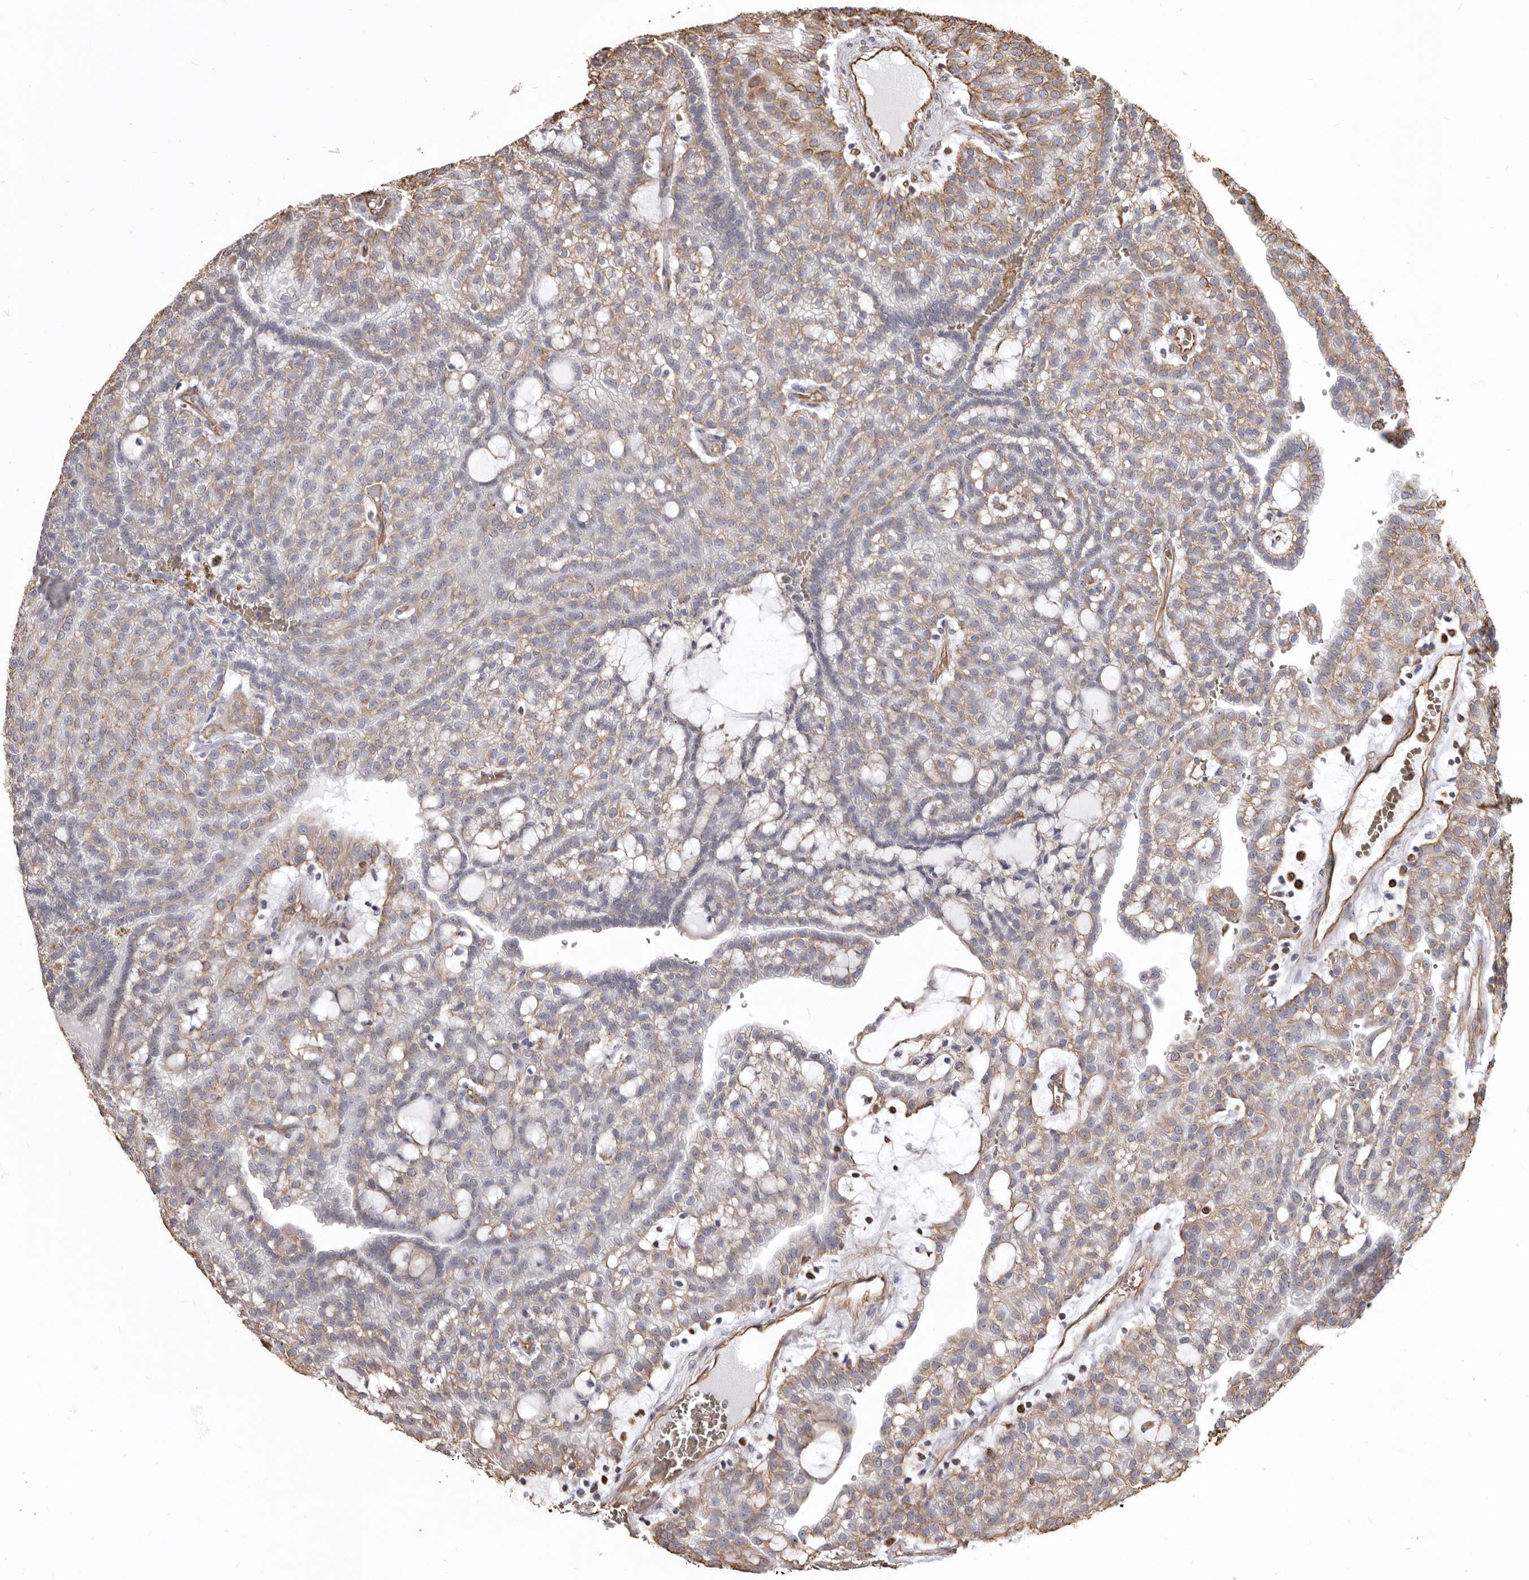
{"staining": {"intensity": "weak", "quantity": "25%-75%", "location": "cytoplasmic/membranous"}, "tissue": "renal cancer", "cell_type": "Tumor cells", "image_type": "cancer", "snomed": [{"axis": "morphology", "description": "Adenocarcinoma, NOS"}, {"axis": "topography", "description": "Kidney"}], "caption": "The photomicrograph reveals staining of renal cancer (adenocarcinoma), revealing weak cytoplasmic/membranous protein staining (brown color) within tumor cells.", "gene": "MTURN", "patient": {"sex": "male", "age": 63}}